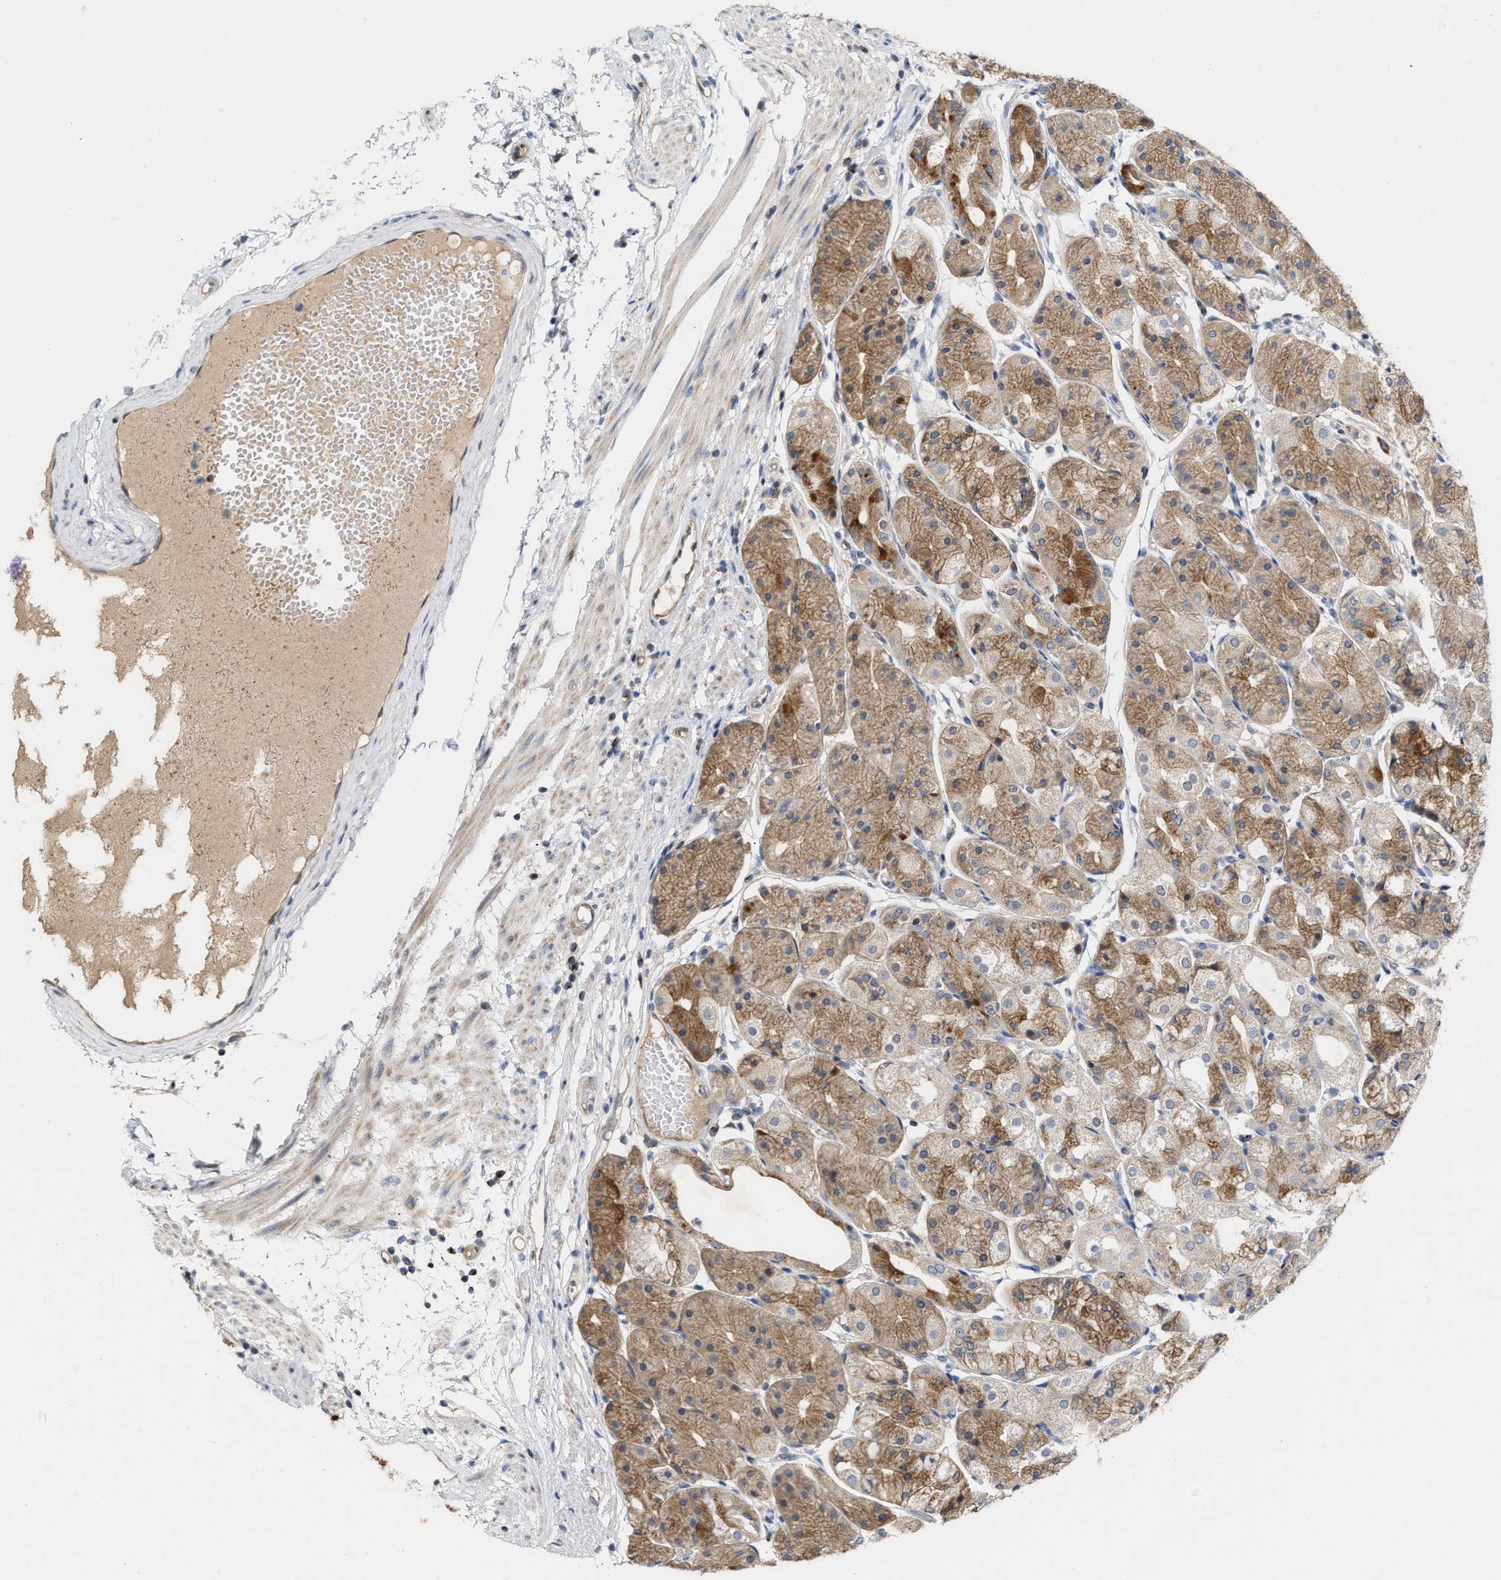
{"staining": {"intensity": "moderate", "quantity": ">75%", "location": "cytoplasmic/membranous"}, "tissue": "stomach", "cell_type": "Glandular cells", "image_type": "normal", "snomed": [{"axis": "morphology", "description": "Normal tissue, NOS"}, {"axis": "topography", "description": "Stomach, upper"}], "caption": "Glandular cells demonstrate medium levels of moderate cytoplasmic/membranous expression in about >75% of cells in benign human stomach.", "gene": "BBLN", "patient": {"sex": "male", "age": 72}}